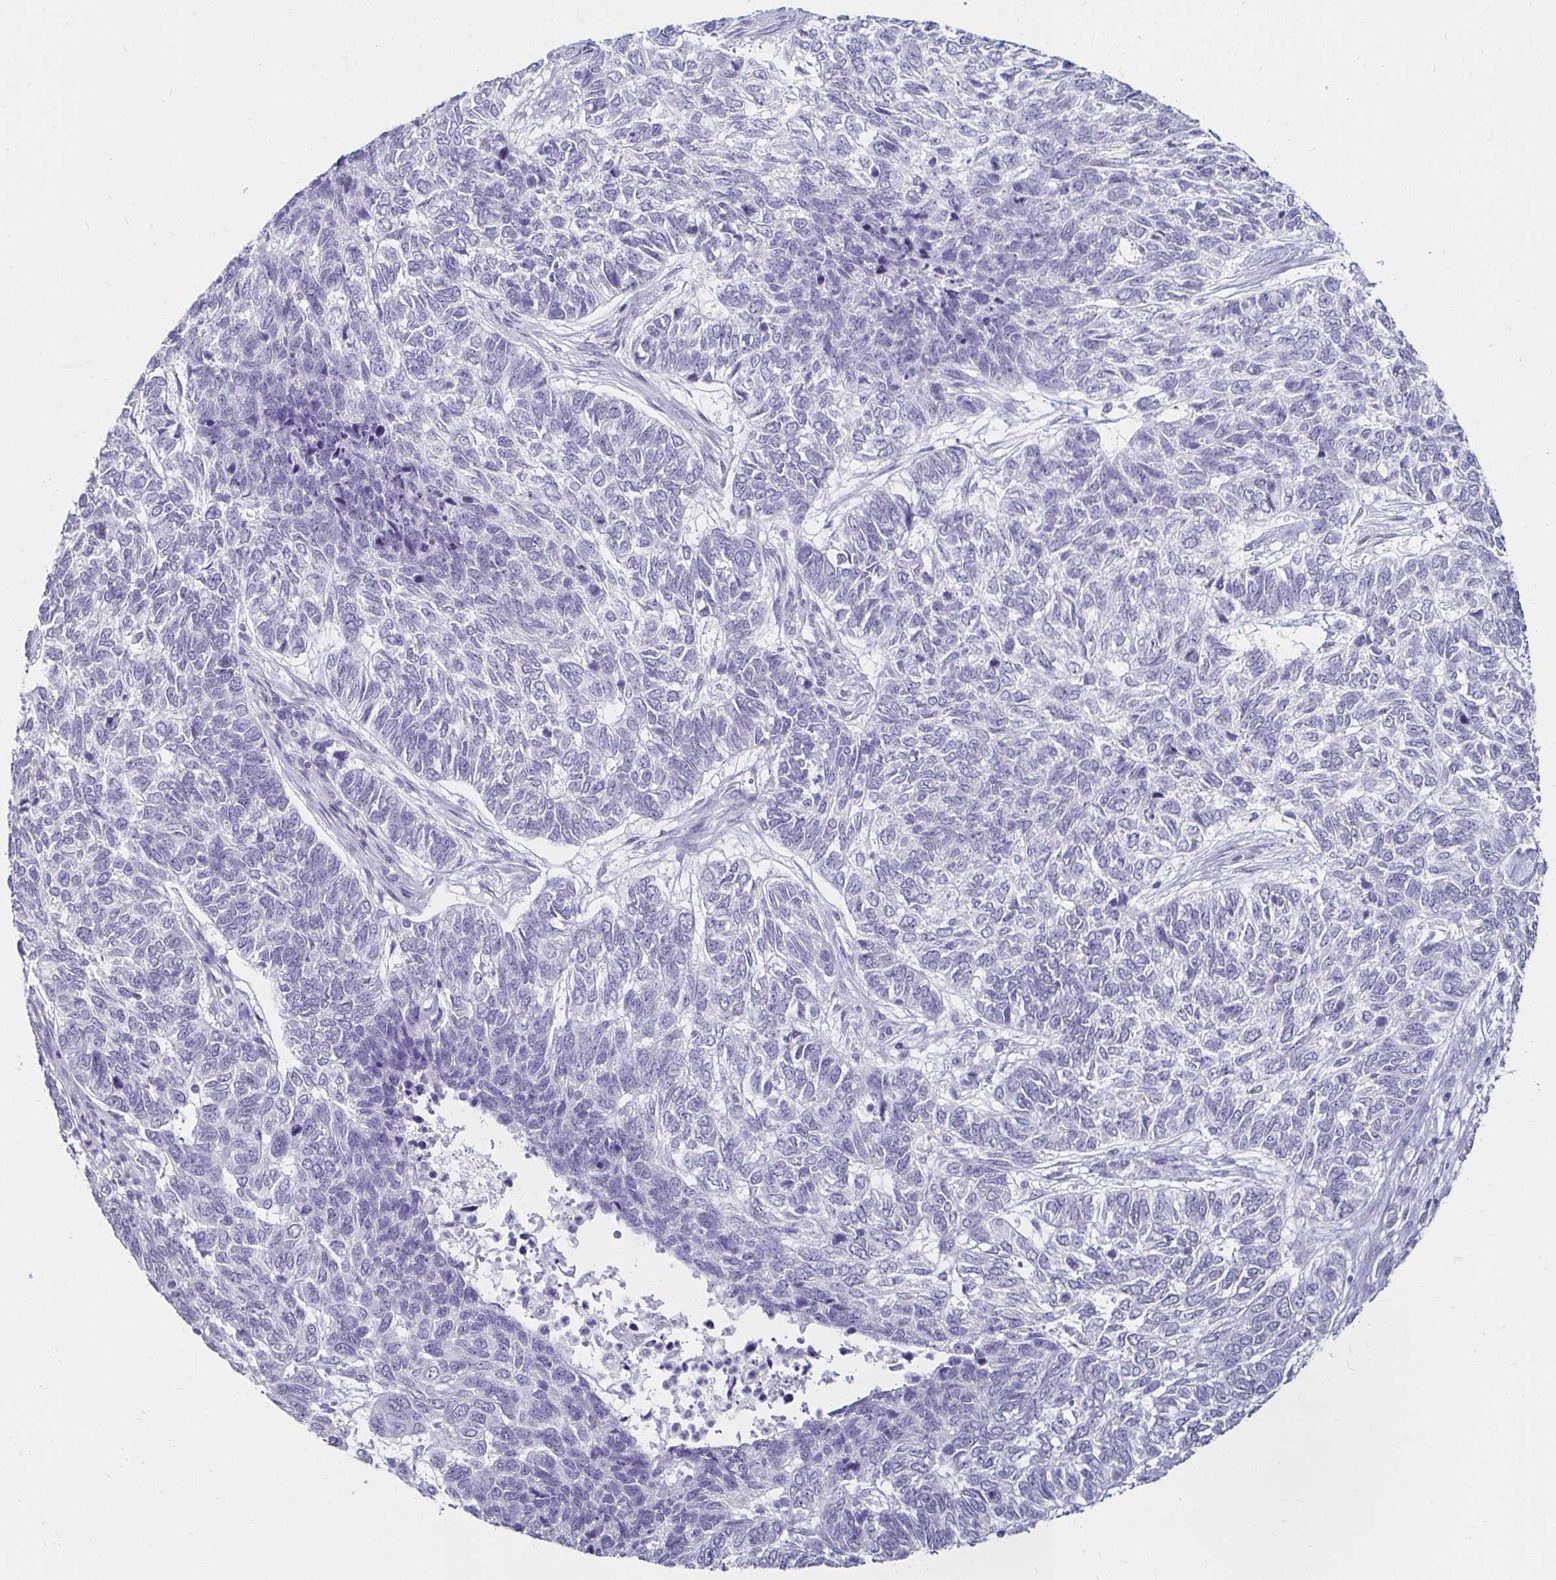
{"staining": {"intensity": "negative", "quantity": "none", "location": "none"}, "tissue": "skin cancer", "cell_type": "Tumor cells", "image_type": "cancer", "snomed": [{"axis": "morphology", "description": "Basal cell carcinoma"}, {"axis": "topography", "description": "Skin"}], "caption": "This image is of basal cell carcinoma (skin) stained with immunohistochemistry (IHC) to label a protein in brown with the nuclei are counter-stained blue. There is no expression in tumor cells. (DAB immunohistochemistry (IHC) visualized using brightfield microscopy, high magnification).", "gene": "TOMM34", "patient": {"sex": "female", "age": 65}}